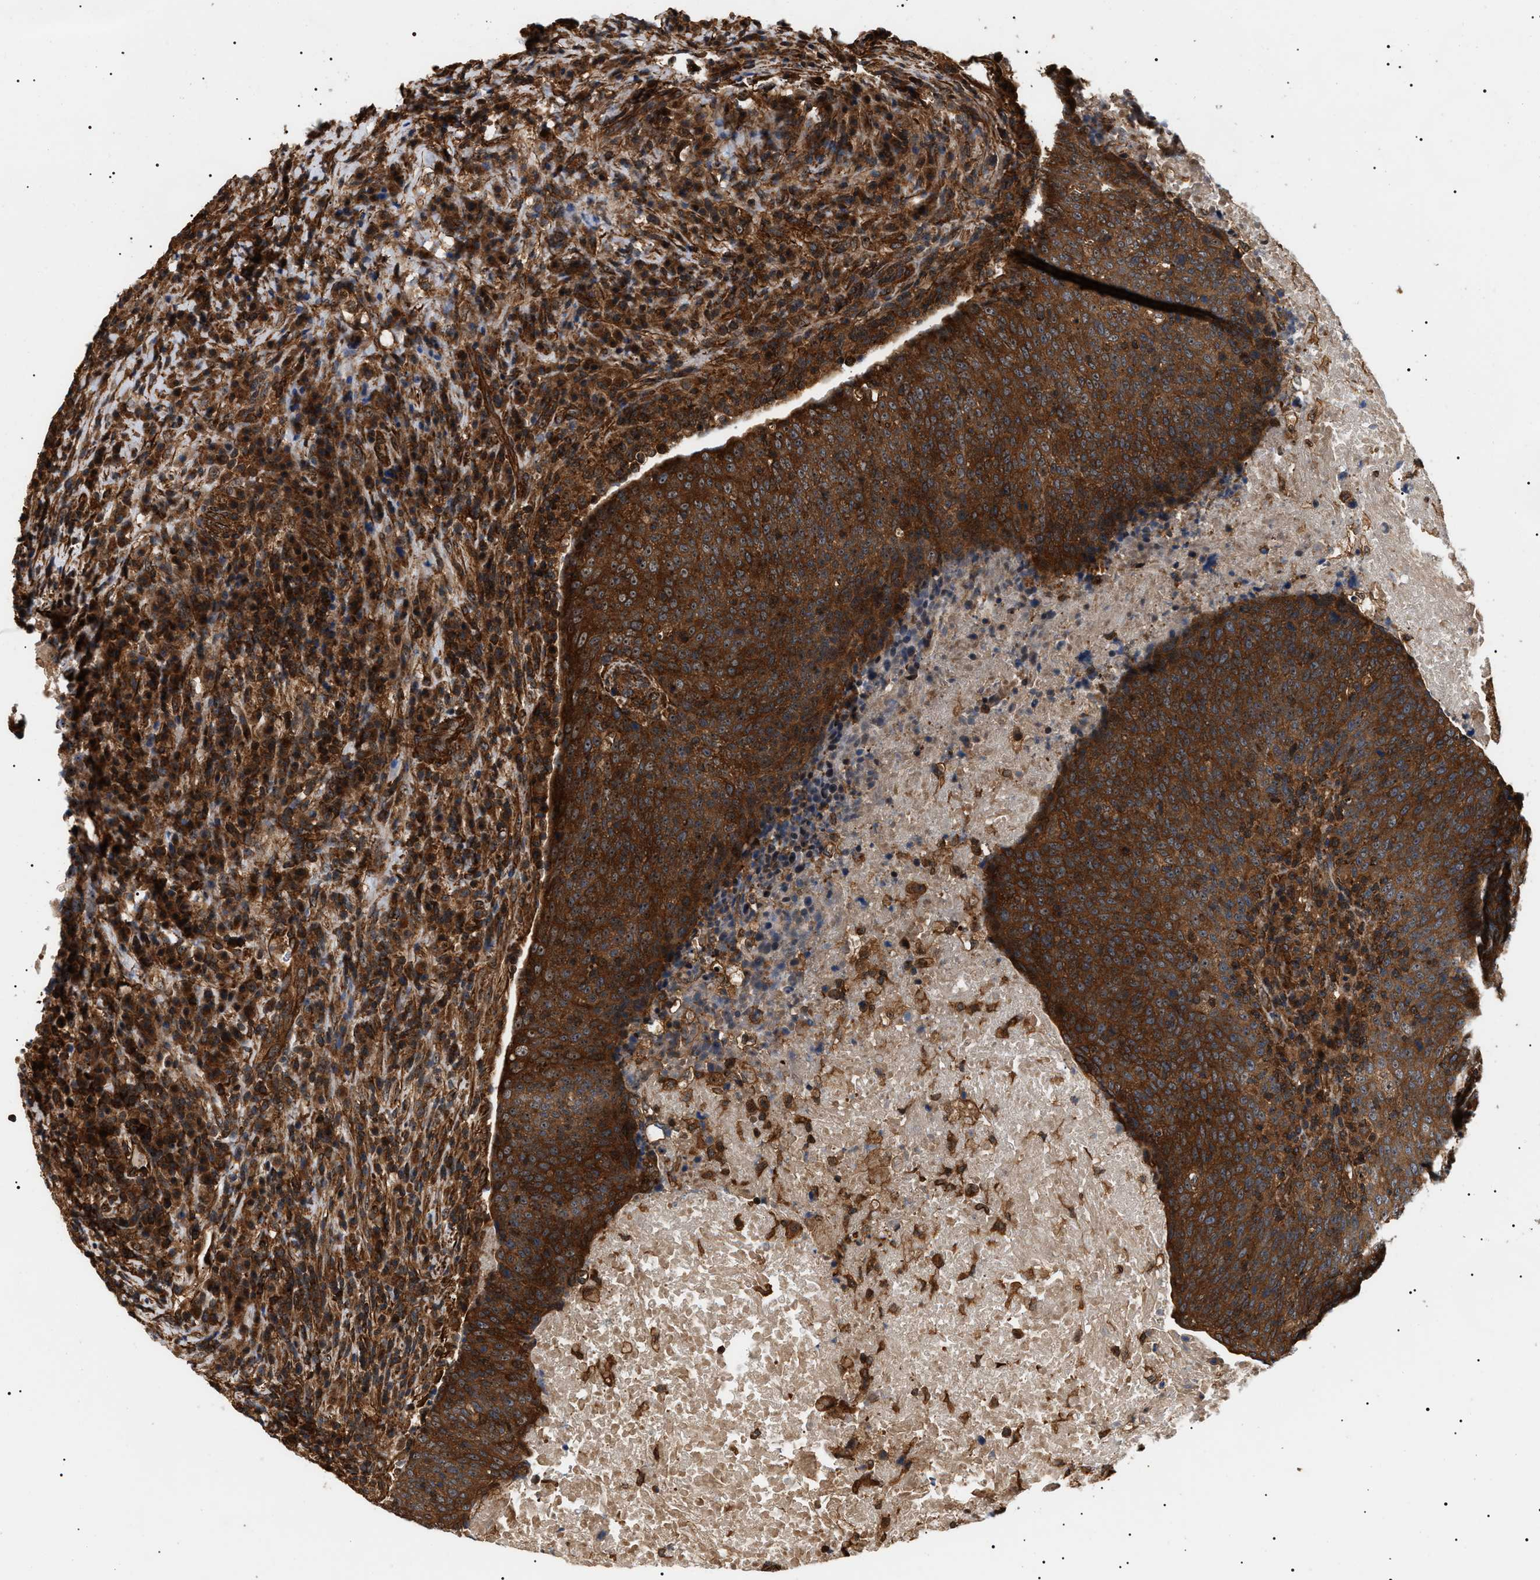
{"staining": {"intensity": "strong", "quantity": ">75%", "location": "cytoplasmic/membranous"}, "tissue": "head and neck cancer", "cell_type": "Tumor cells", "image_type": "cancer", "snomed": [{"axis": "morphology", "description": "Squamous cell carcinoma, NOS"}, {"axis": "morphology", "description": "Squamous cell carcinoma, metastatic, NOS"}, {"axis": "topography", "description": "Lymph node"}, {"axis": "topography", "description": "Head-Neck"}], "caption": "A high-resolution image shows immunohistochemistry staining of metastatic squamous cell carcinoma (head and neck), which demonstrates strong cytoplasmic/membranous staining in approximately >75% of tumor cells.", "gene": "SH3GLB2", "patient": {"sex": "male", "age": 62}}